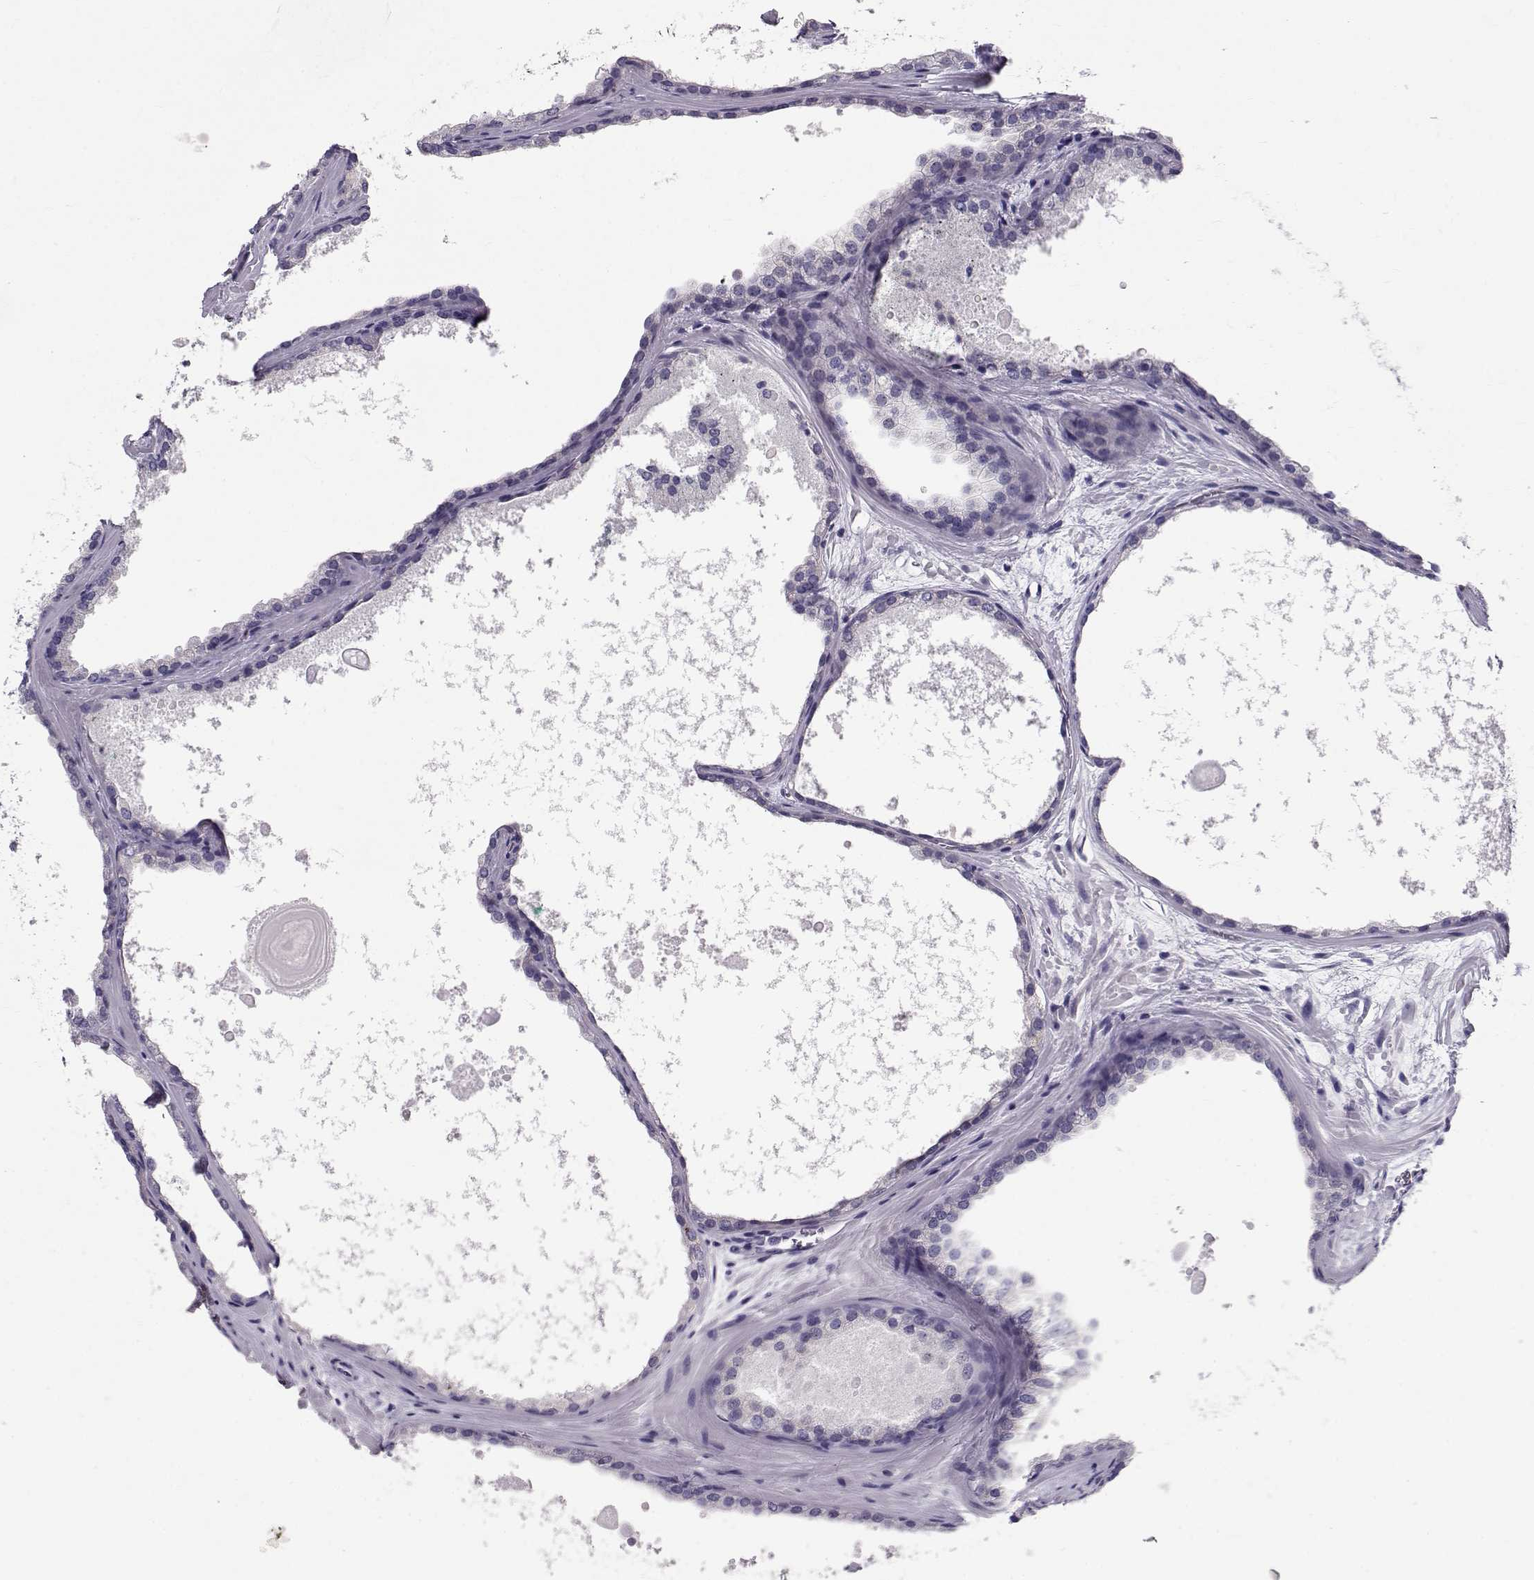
{"staining": {"intensity": "negative", "quantity": "none", "location": "none"}, "tissue": "prostate cancer", "cell_type": "Tumor cells", "image_type": "cancer", "snomed": [{"axis": "morphology", "description": "Adenocarcinoma, Low grade"}, {"axis": "topography", "description": "Prostate"}], "caption": "This histopathology image is of prostate low-grade adenocarcinoma stained with immunohistochemistry (IHC) to label a protein in brown with the nuclei are counter-stained blue. There is no positivity in tumor cells.", "gene": "GPR26", "patient": {"sex": "male", "age": 56}}